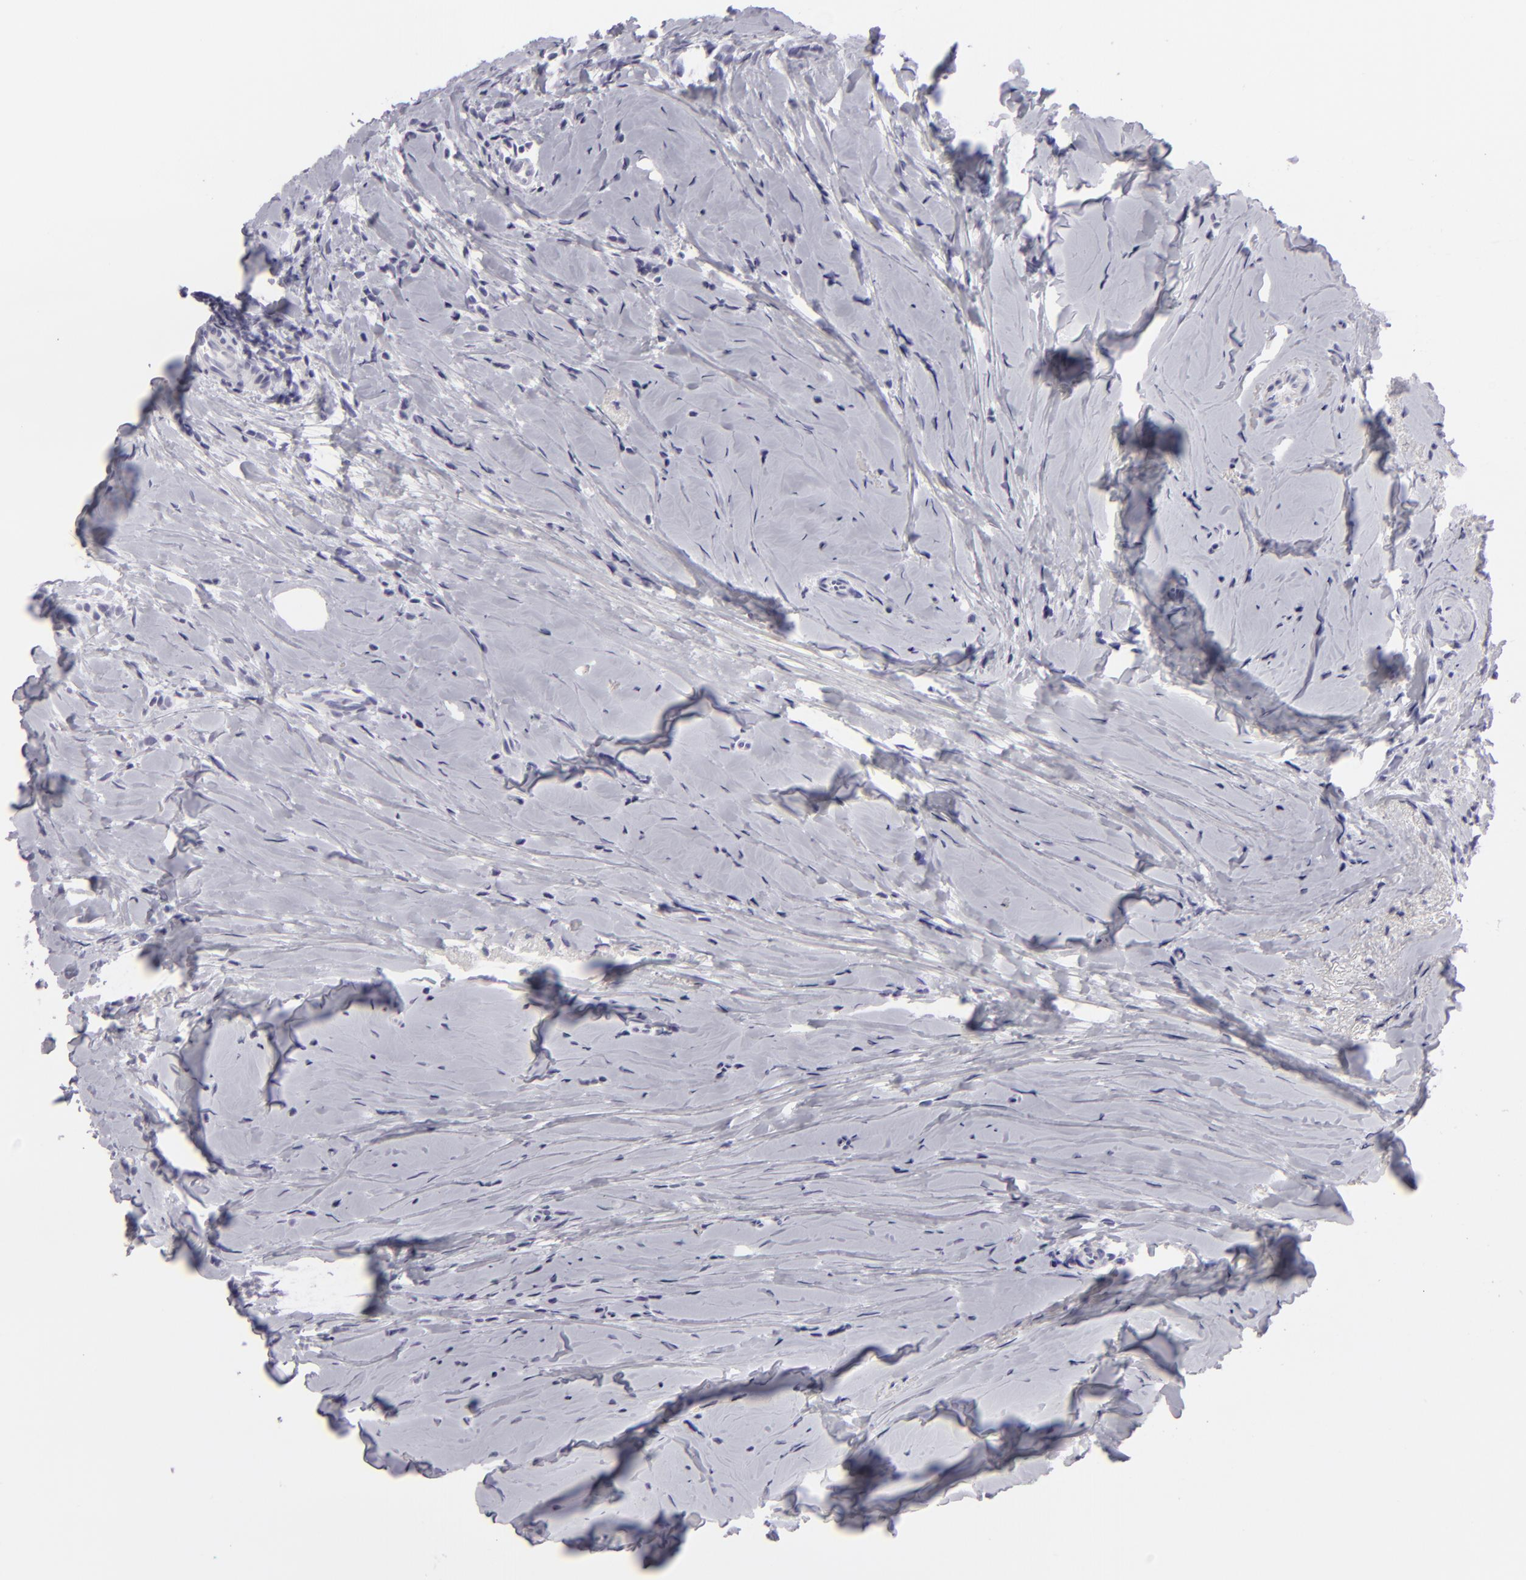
{"staining": {"intensity": "negative", "quantity": "none", "location": "none"}, "tissue": "breast cancer", "cell_type": "Tumor cells", "image_type": "cancer", "snomed": [{"axis": "morphology", "description": "Lobular carcinoma"}, {"axis": "topography", "description": "Breast"}], "caption": "Protein analysis of breast lobular carcinoma reveals no significant staining in tumor cells.", "gene": "KRT1", "patient": {"sex": "female", "age": 64}}